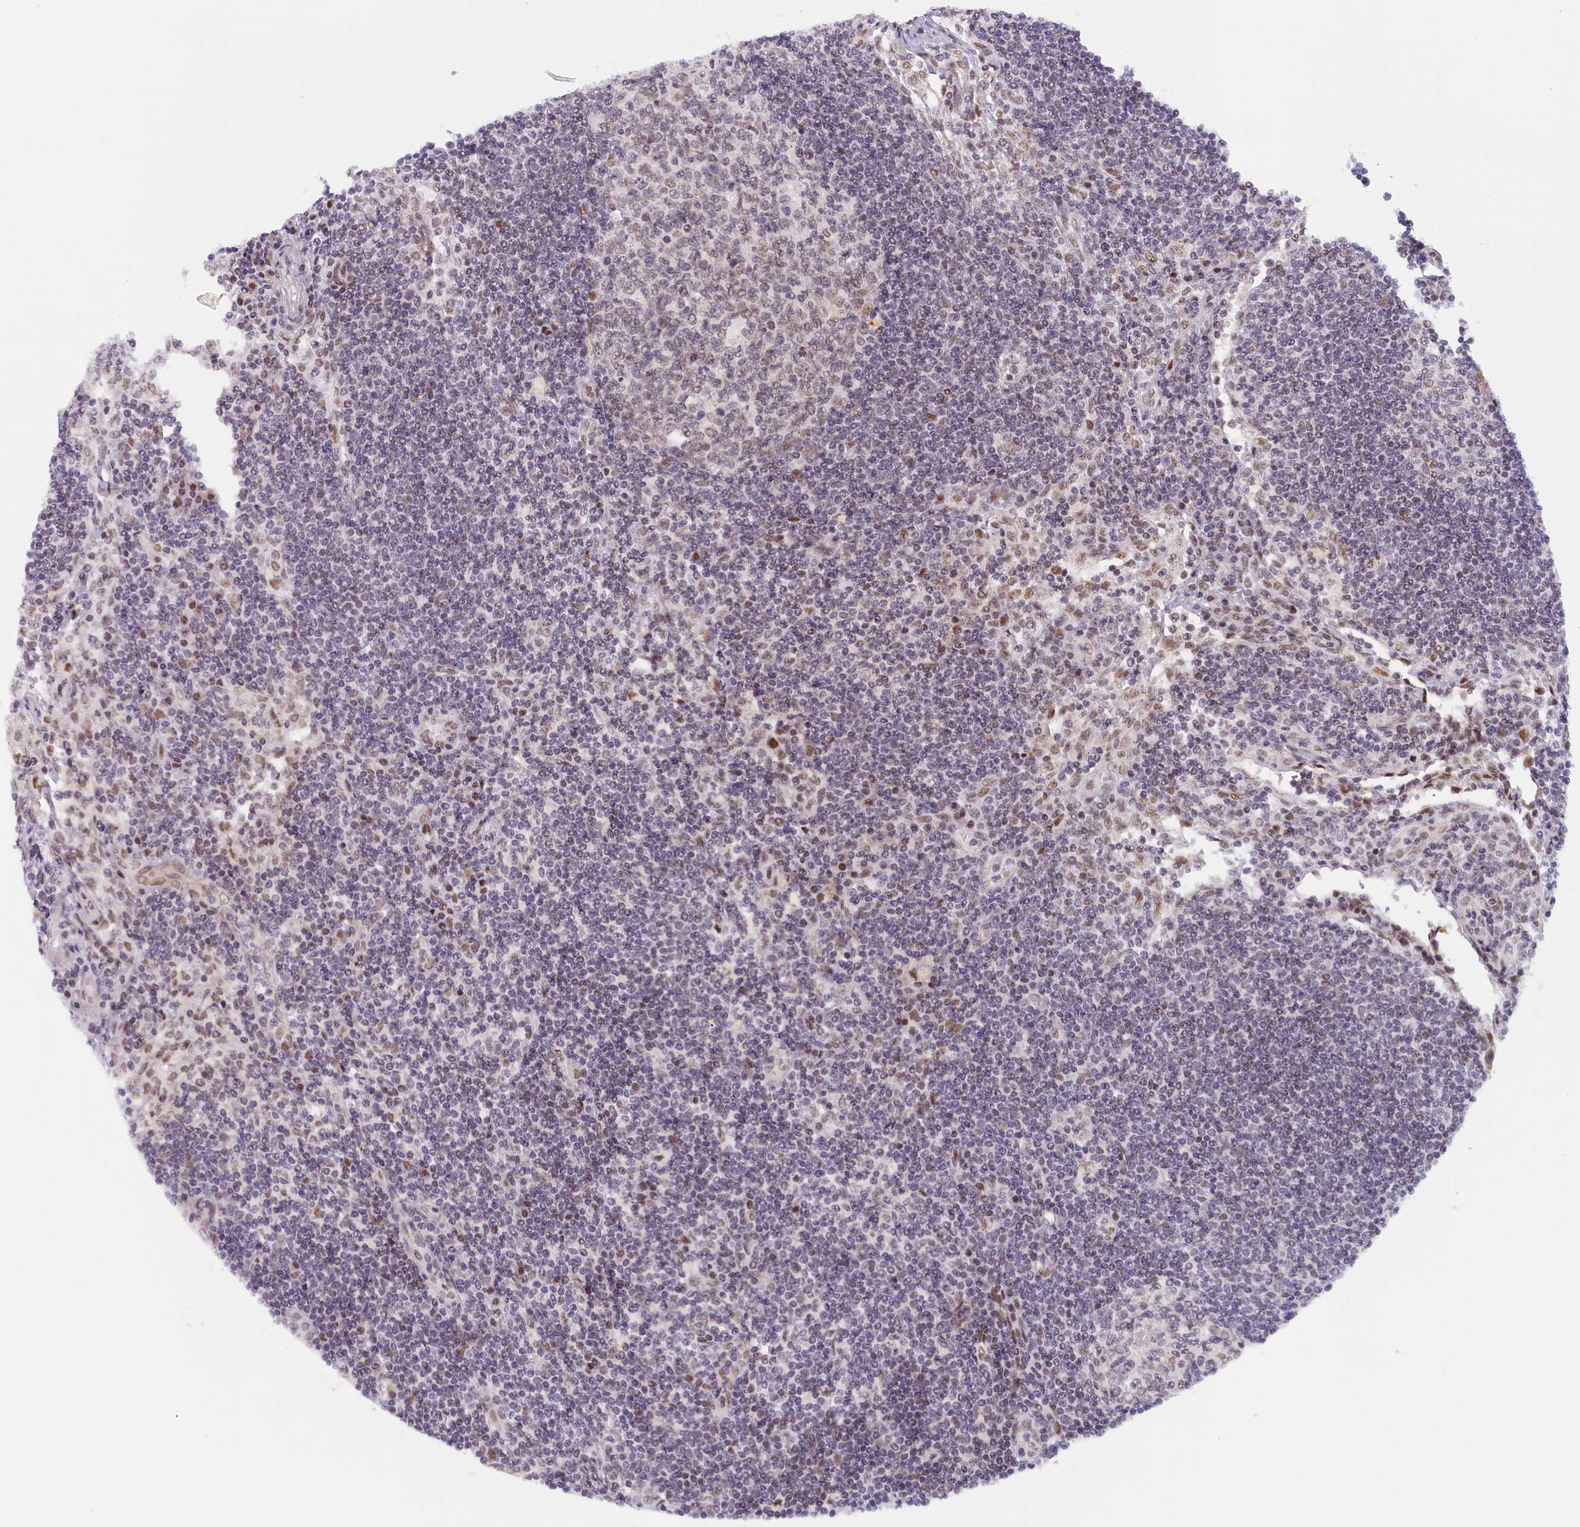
{"staining": {"intensity": "weak", "quantity": "25%-75%", "location": "nuclear"}, "tissue": "lymph node", "cell_type": "Germinal center cells", "image_type": "normal", "snomed": [{"axis": "morphology", "description": "Normal tissue, NOS"}, {"axis": "topography", "description": "Lymph node"}], "caption": "Unremarkable lymph node was stained to show a protein in brown. There is low levels of weak nuclear staining in approximately 25%-75% of germinal center cells. The staining was performed using DAB (3,3'-diaminobenzidine), with brown indicating positive protein expression. Nuclei are stained blue with hematoxylin.", "gene": "SEC31B", "patient": {"sex": "female", "age": 73}}